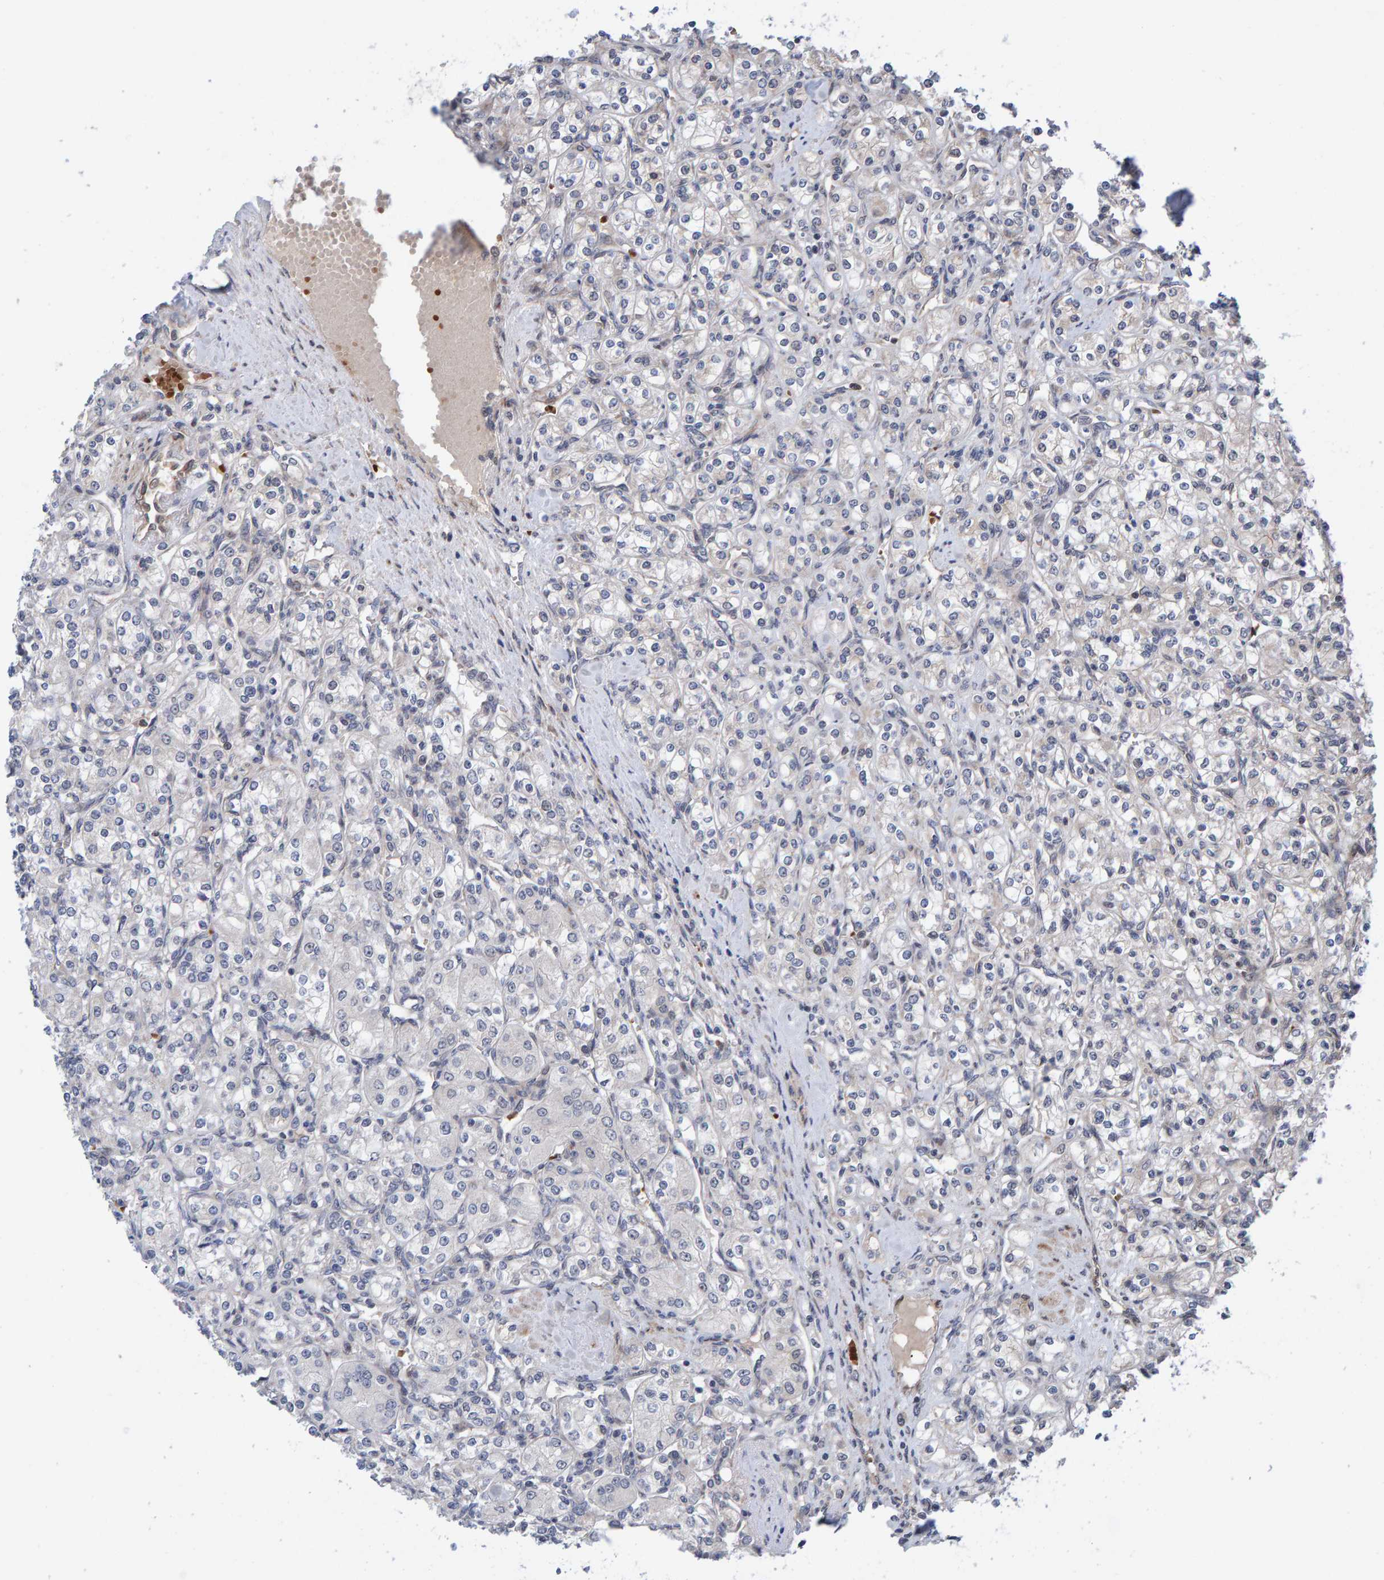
{"staining": {"intensity": "negative", "quantity": "none", "location": "none"}, "tissue": "renal cancer", "cell_type": "Tumor cells", "image_type": "cancer", "snomed": [{"axis": "morphology", "description": "Adenocarcinoma, NOS"}, {"axis": "topography", "description": "Kidney"}], "caption": "This micrograph is of adenocarcinoma (renal) stained with IHC to label a protein in brown with the nuclei are counter-stained blue. There is no staining in tumor cells.", "gene": "MFSD6L", "patient": {"sex": "male", "age": 77}}